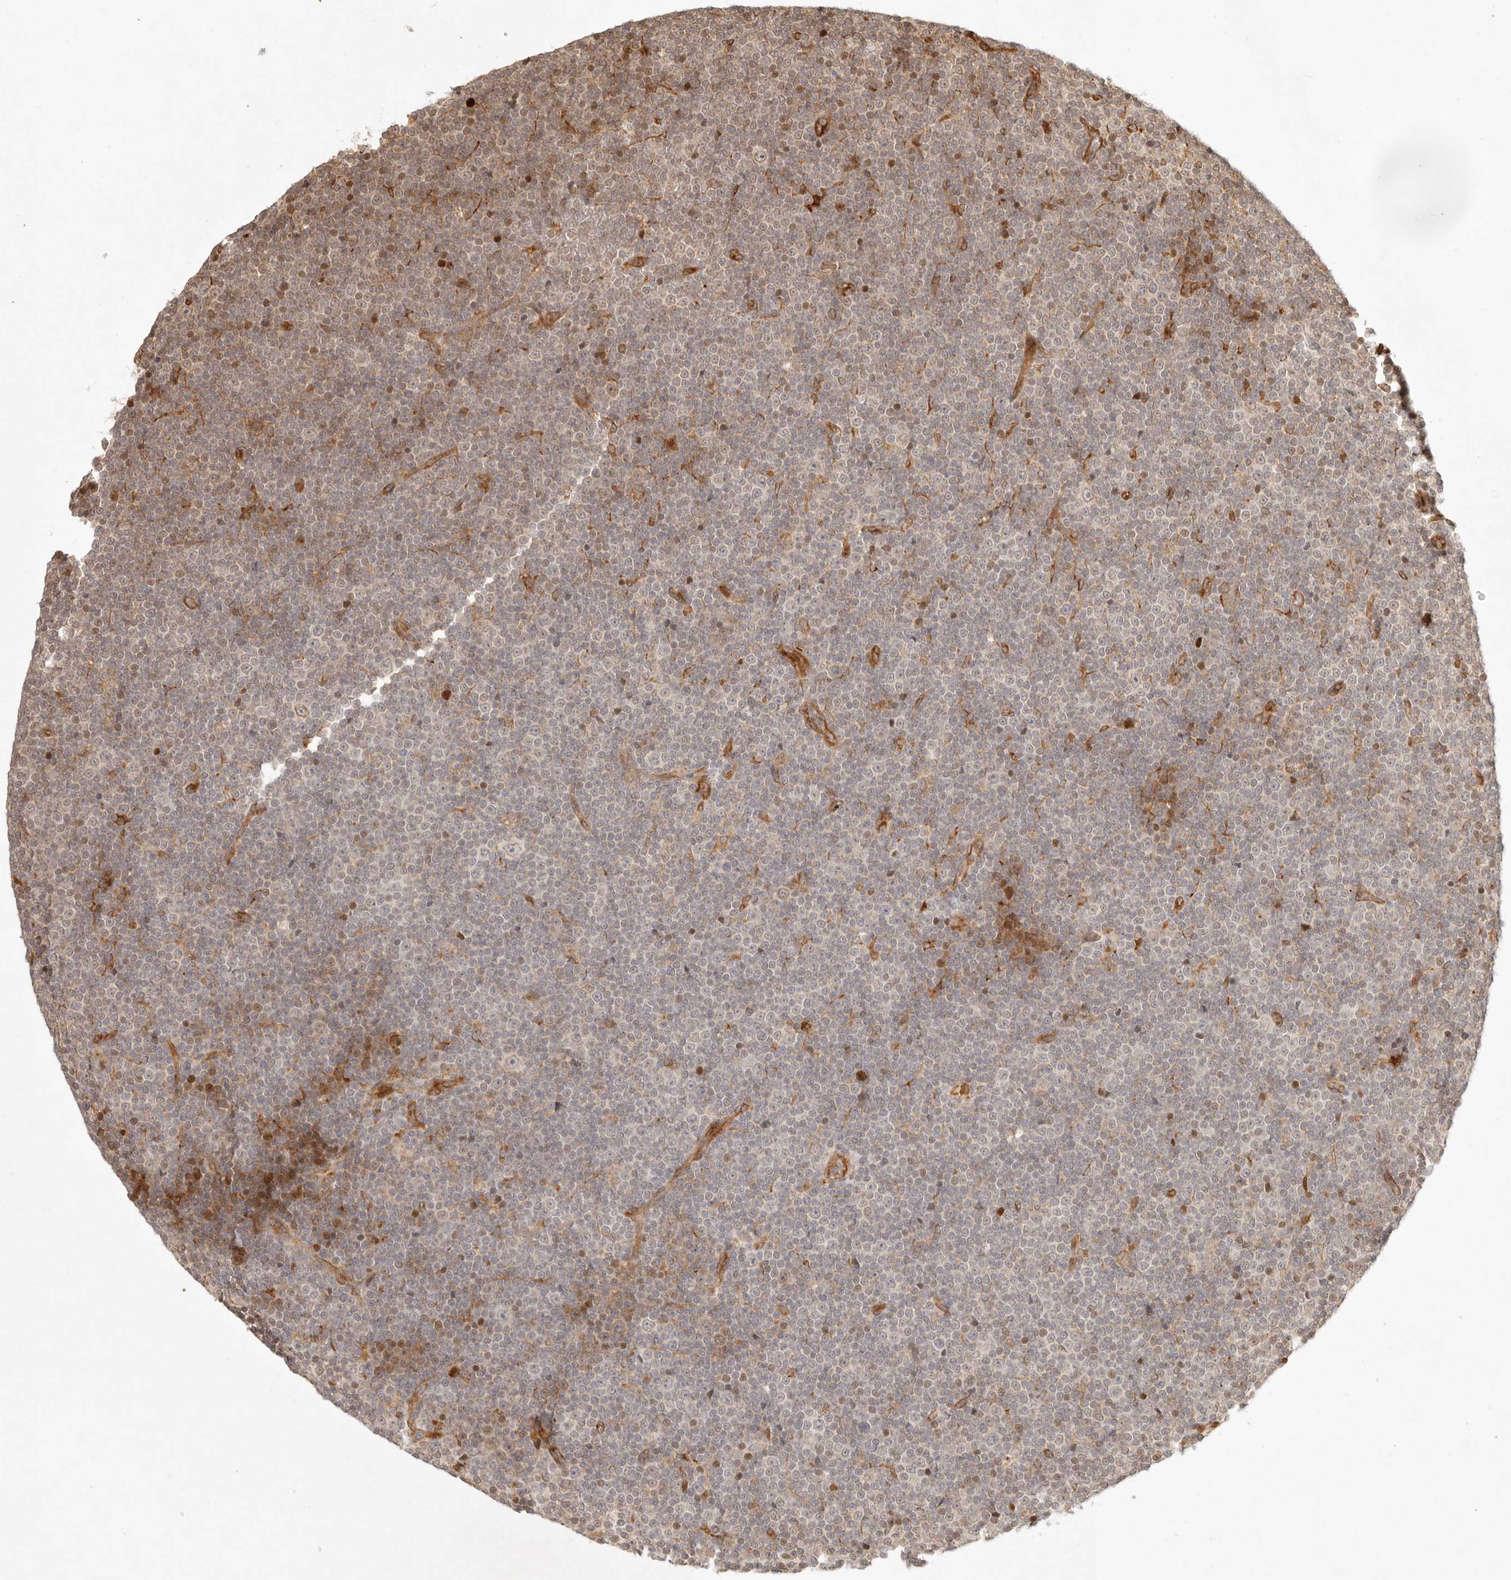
{"staining": {"intensity": "negative", "quantity": "none", "location": "none"}, "tissue": "lymphoma", "cell_type": "Tumor cells", "image_type": "cancer", "snomed": [{"axis": "morphology", "description": "Malignant lymphoma, non-Hodgkin's type, Low grade"}, {"axis": "topography", "description": "Lymph node"}], "caption": "Immunohistochemical staining of human lymphoma shows no significant staining in tumor cells.", "gene": "KLHL38", "patient": {"sex": "female", "age": 67}}